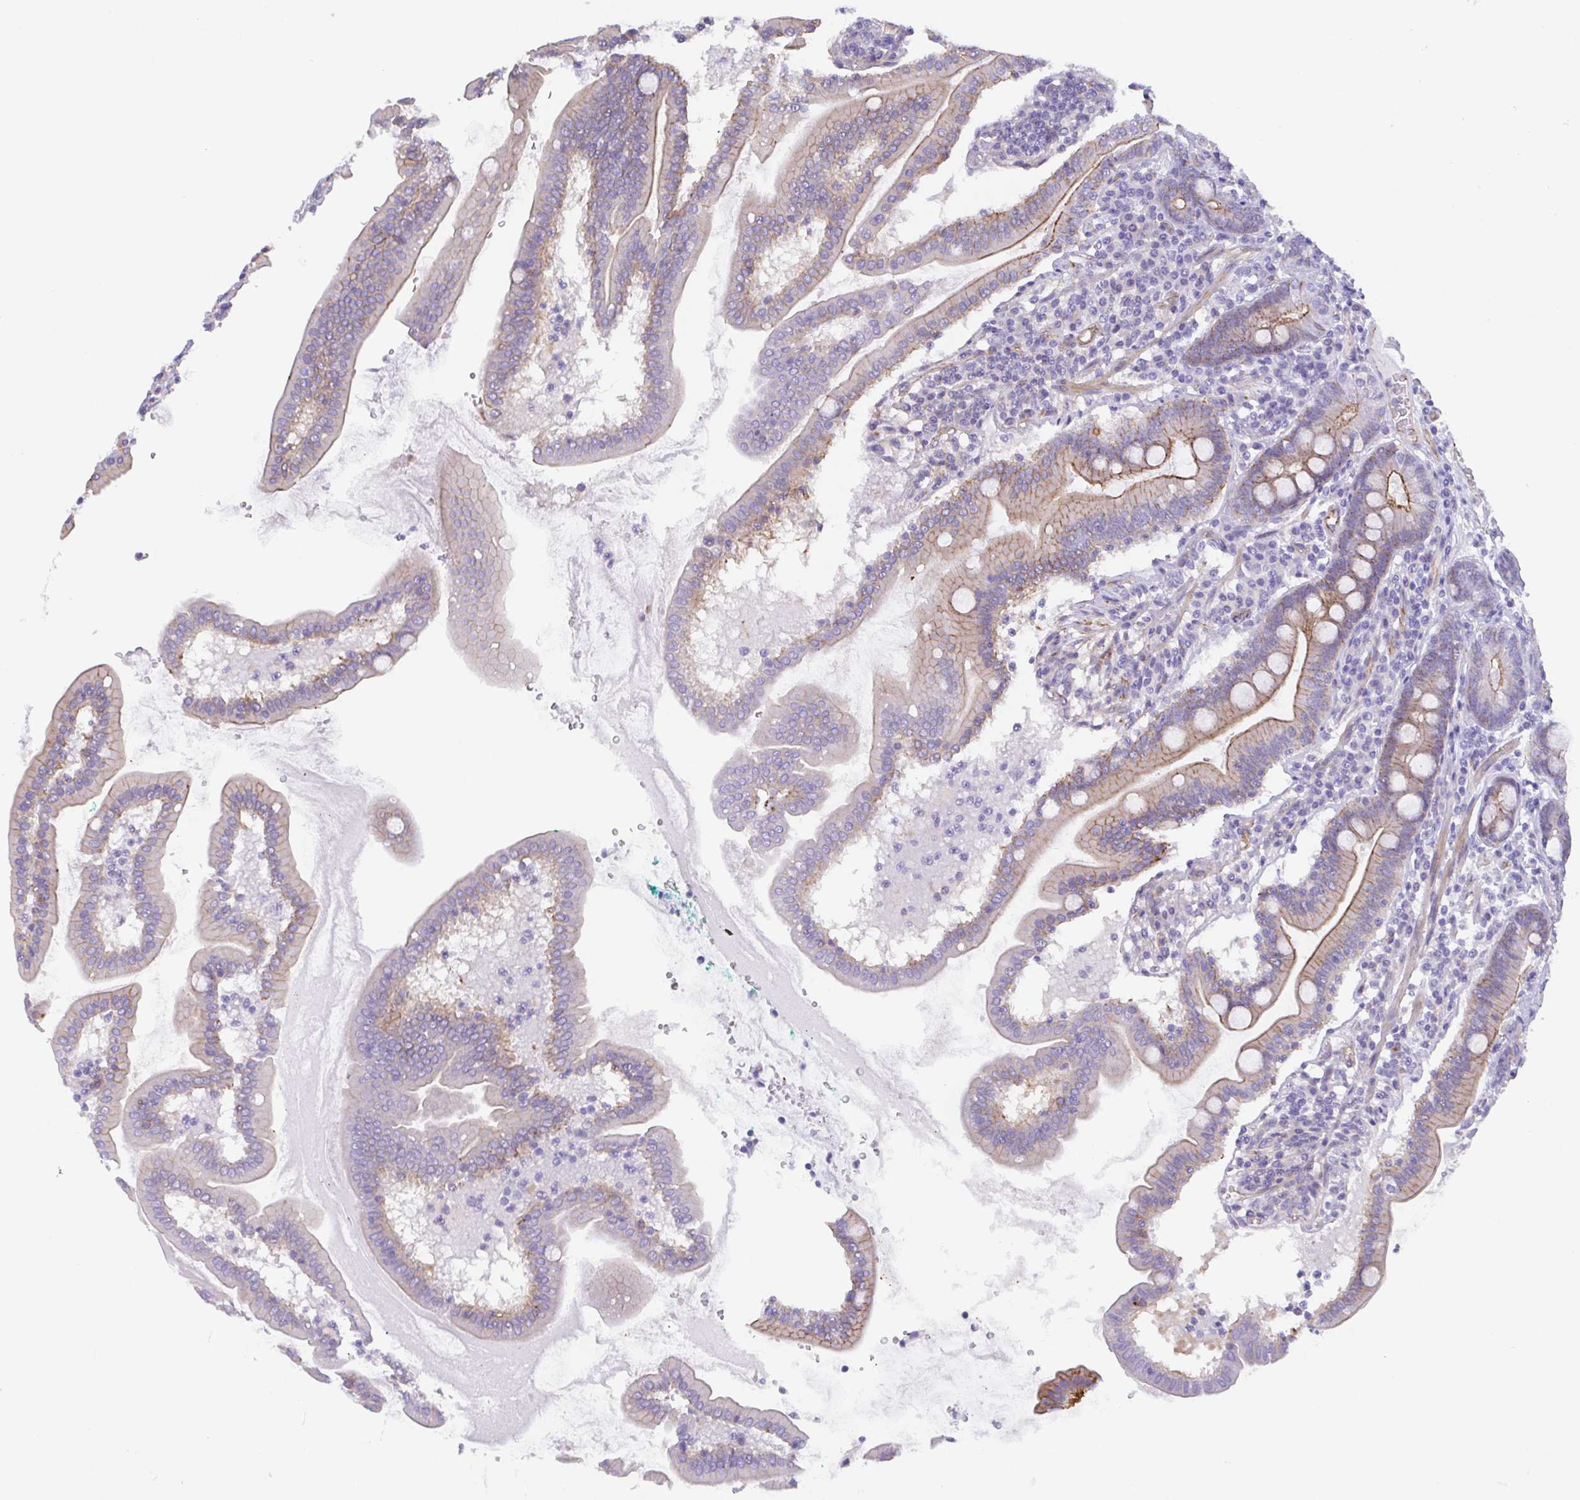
{"staining": {"intensity": "moderate", "quantity": "25%-75%", "location": "cytoplasmic/membranous"}, "tissue": "duodenum", "cell_type": "Glandular cells", "image_type": "normal", "snomed": [{"axis": "morphology", "description": "Normal tissue, NOS"}, {"axis": "topography", "description": "Duodenum"}], "caption": "The micrograph shows a brown stain indicating the presence of a protein in the cytoplasmic/membranous of glandular cells in duodenum.", "gene": "TRAM2", "patient": {"sex": "female", "age": 67}}